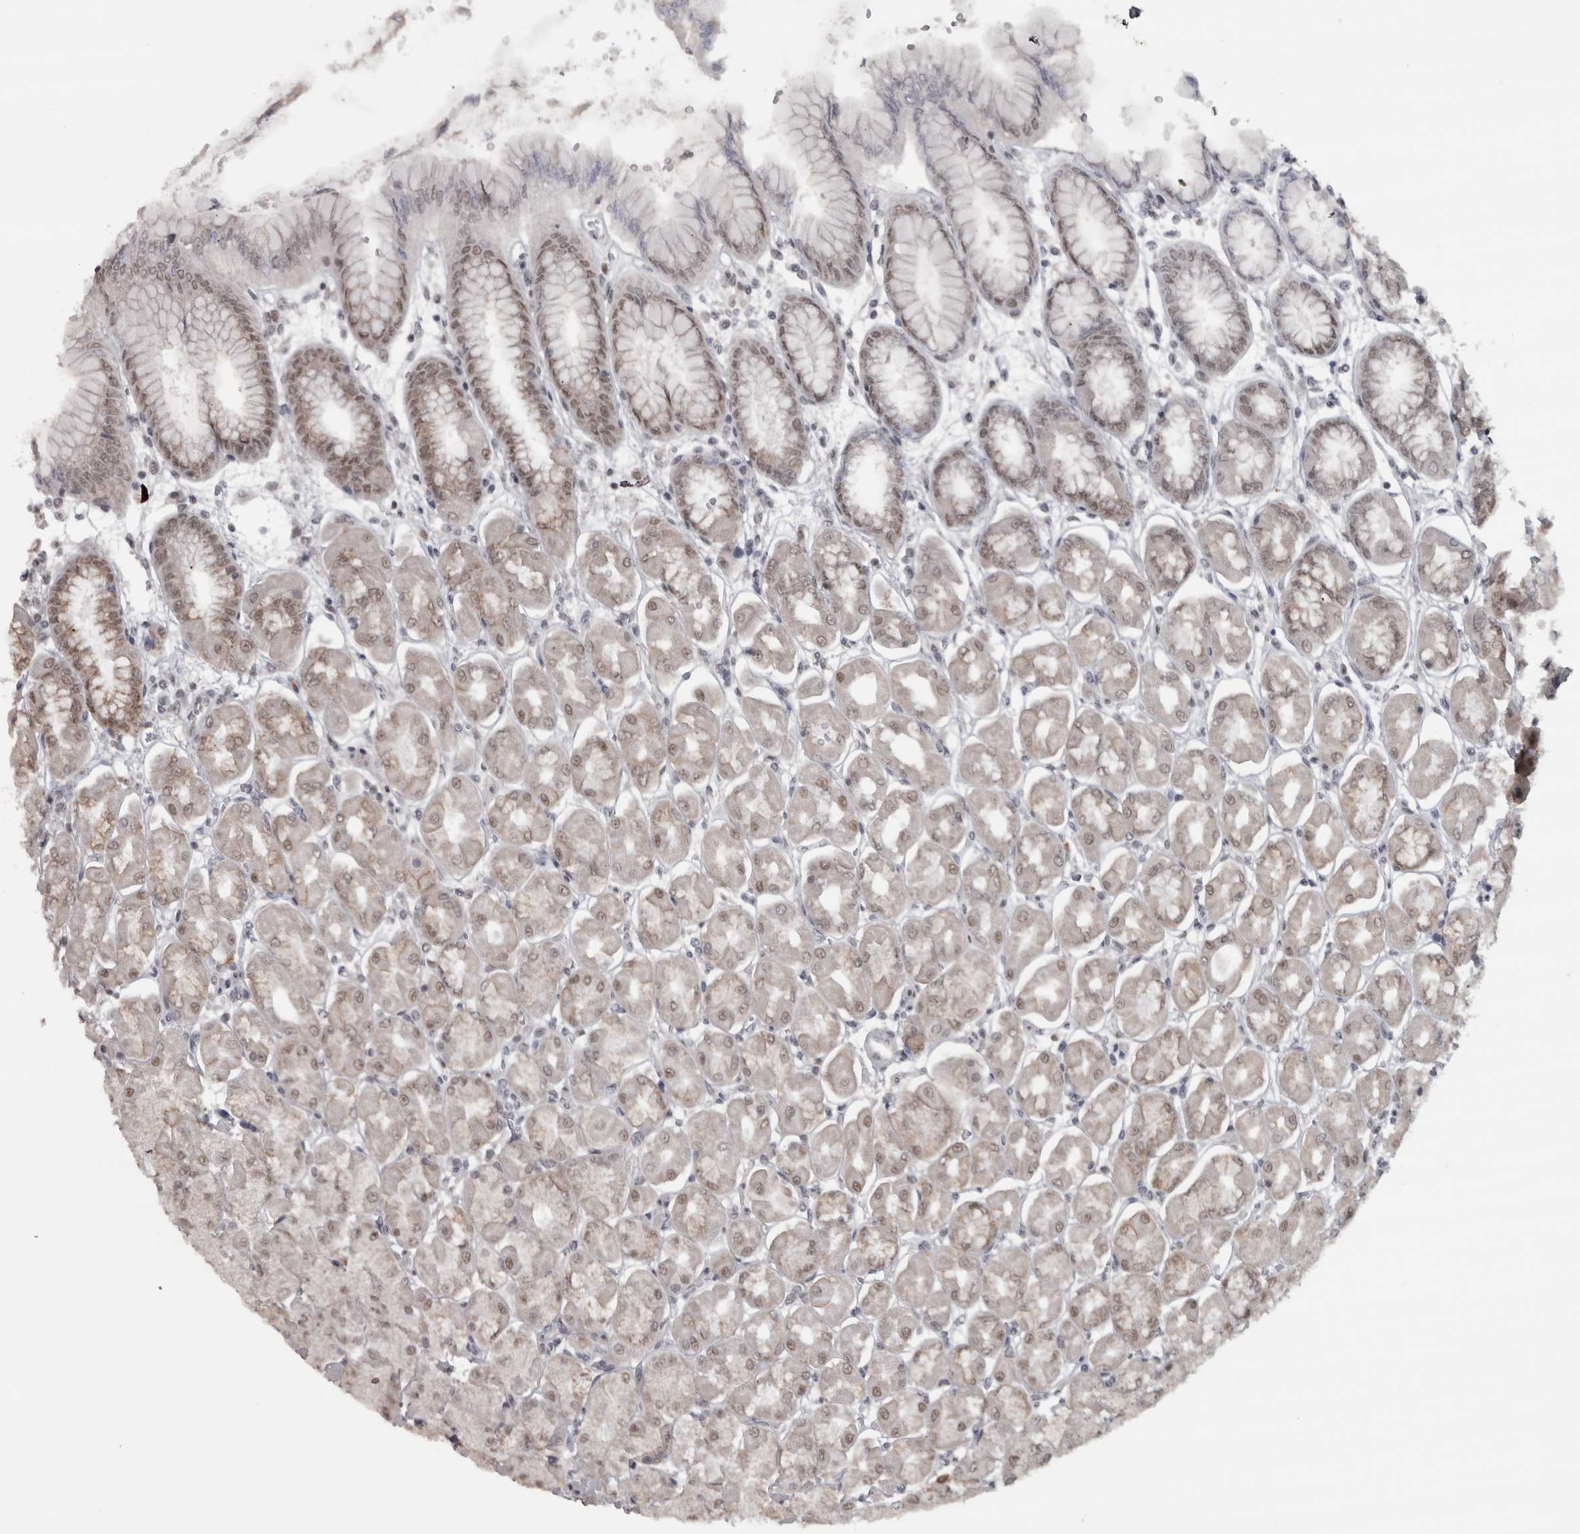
{"staining": {"intensity": "moderate", "quantity": ">75%", "location": "cytoplasmic/membranous,nuclear"}, "tissue": "stomach", "cell_type": "Glandular cells", "image_type": "normal", "snomed": [{"axis": "morphology", "description": "Normal tissue, NOS"}, {"axis": "topography", "description": "Stomach, upper"}], "caption": "Human stomach stained with a brown dye exhibits moderate cytoplasmic/membranous,nuclear positive expression in about >75% of glandular cells.", "gene": "MICU3", "patient": {"sex": "female", "age": 56}}